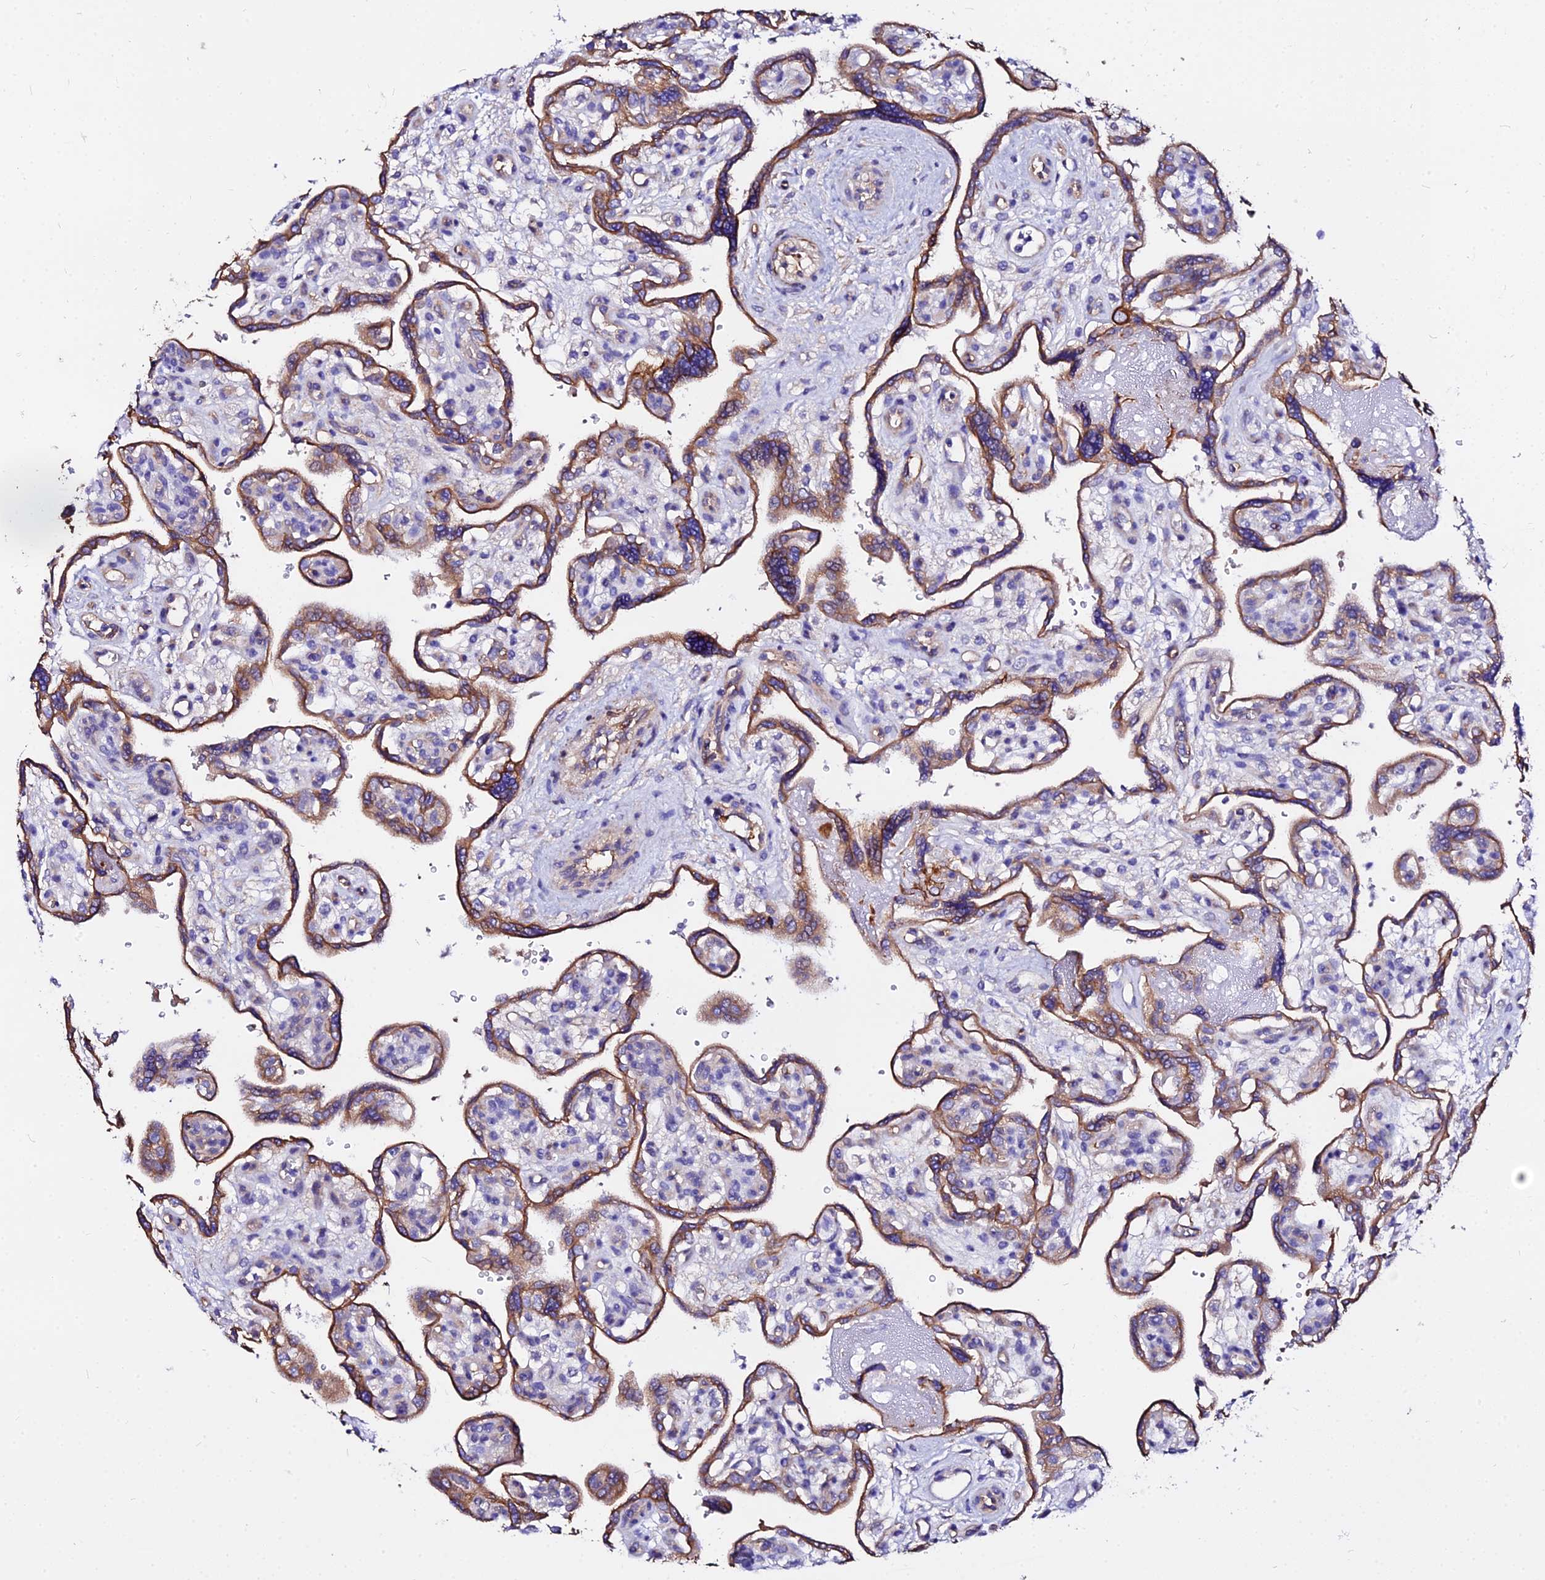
{"staining": {"intensity": "moderate", "quantity": ">75%", "location": "cytoplasmic/membranous"}, "tissue": "placenta", "cell_type": "Trophoblastic cells", "image_type": "normal", "snomed": [{"axis": "morphology", "description": "Normal tissue, NOS"}, {"axis": "topography", "description": "Placenta"}], "caption": "Human placenta stained for a protein (brown) reveals moderate cytoplasmic/membranous positive expression in approximately >75% of trophoblastic cells.", "gene": "DAW1", "patient": {"sex": "female", "age": 39}}